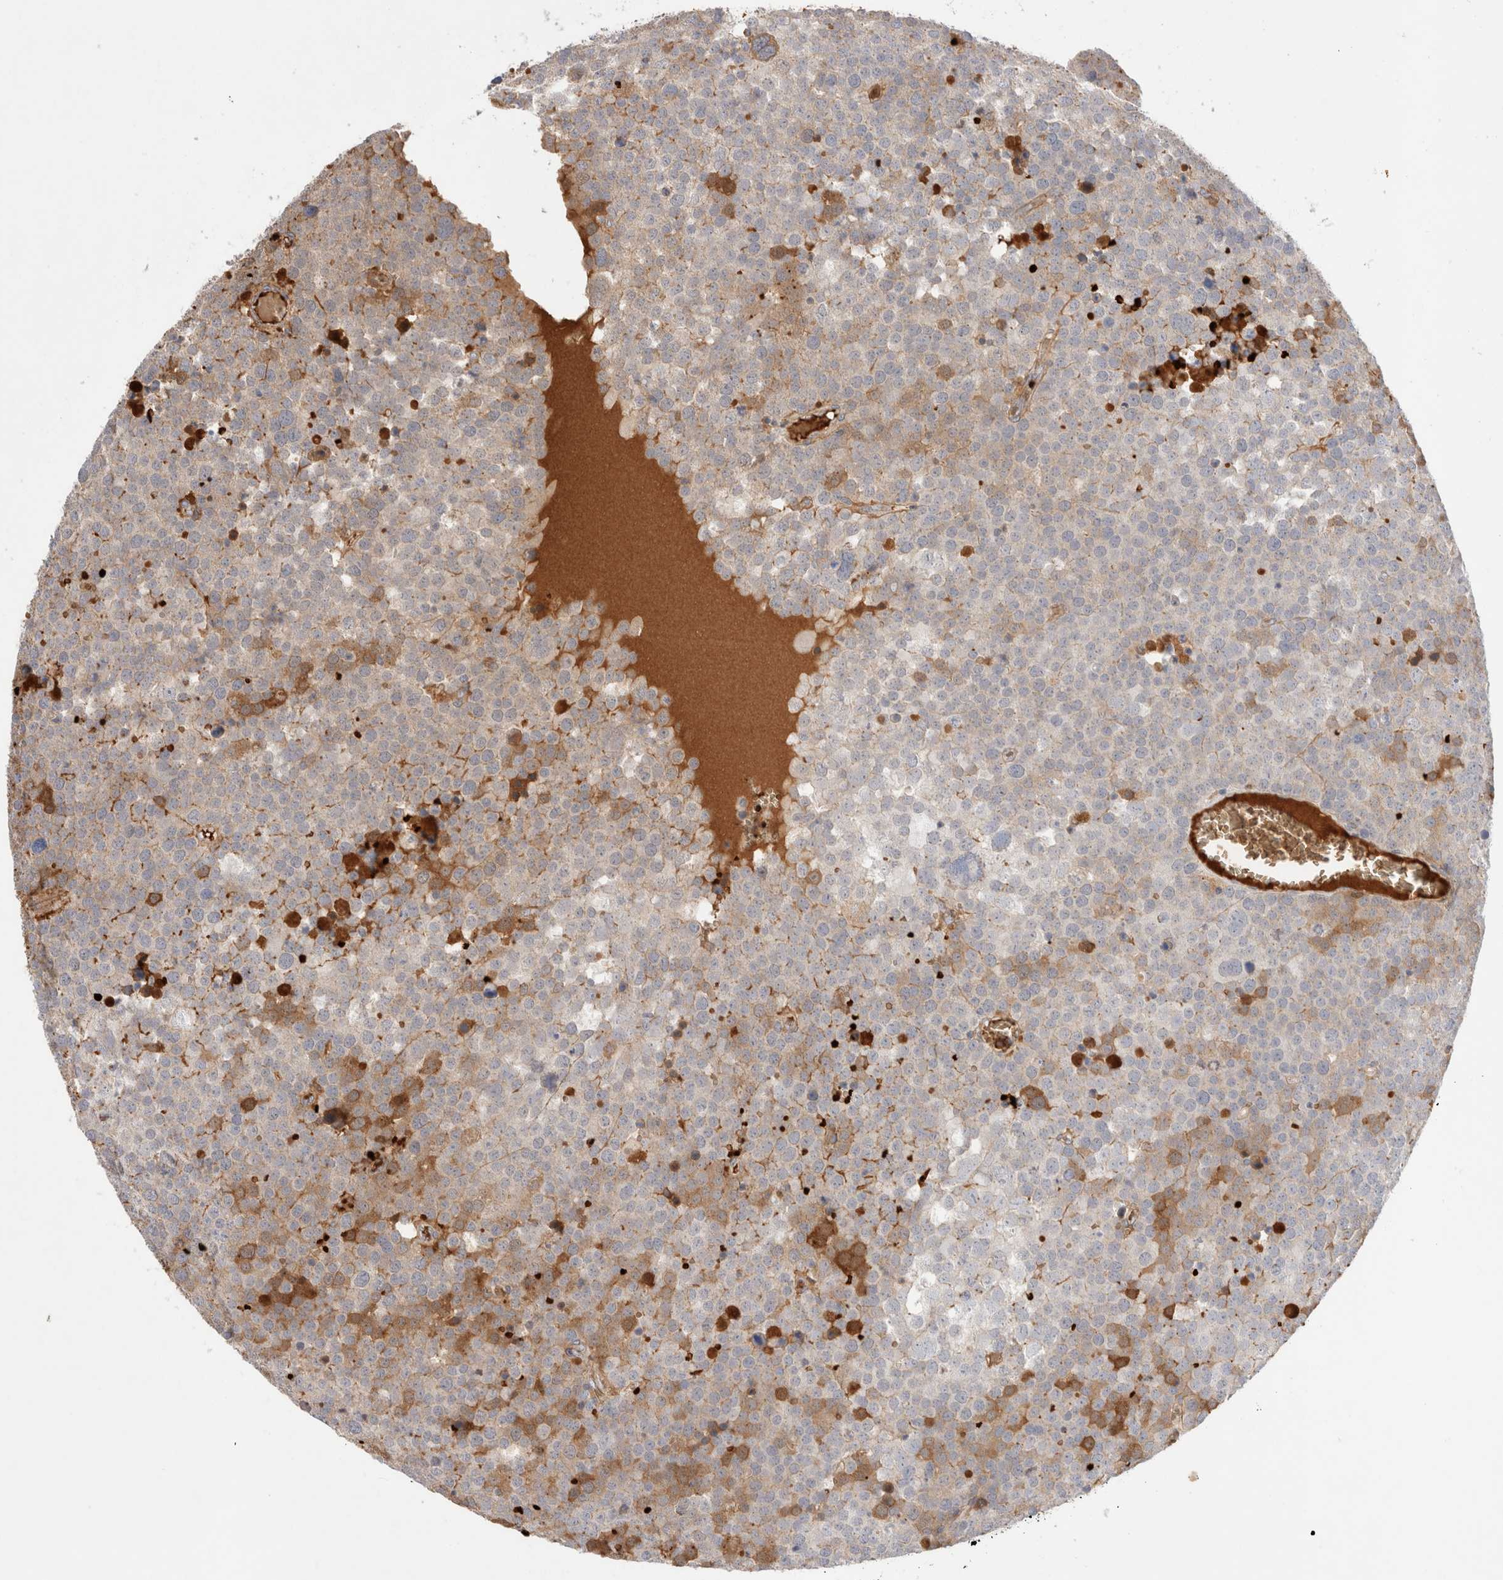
{"staining": {"intensity": "weak", "quantity": "25%-75%", "location": "cytoplasmic/membranous"}, "tissue": "testis cancer", "cell_type": "Tumor cells", "image_type": "cancer", "snomed": [{"axis": "morphology", "description": "Seminoma, NOS"}, {"axis": "topography", "description": "Testis"}], "caption": "Immunohistochemistry (IHC) of human testis cancer (seminoma) demonstrates low levels of weak cytoplasmic/membranous expression in approximately 25%-75% of tumor cells. (brown staining indicates protein expression, while blue staining denotes nuclei).", "gene": "MST1", "patient": {"sex": "male", "age": 71}}